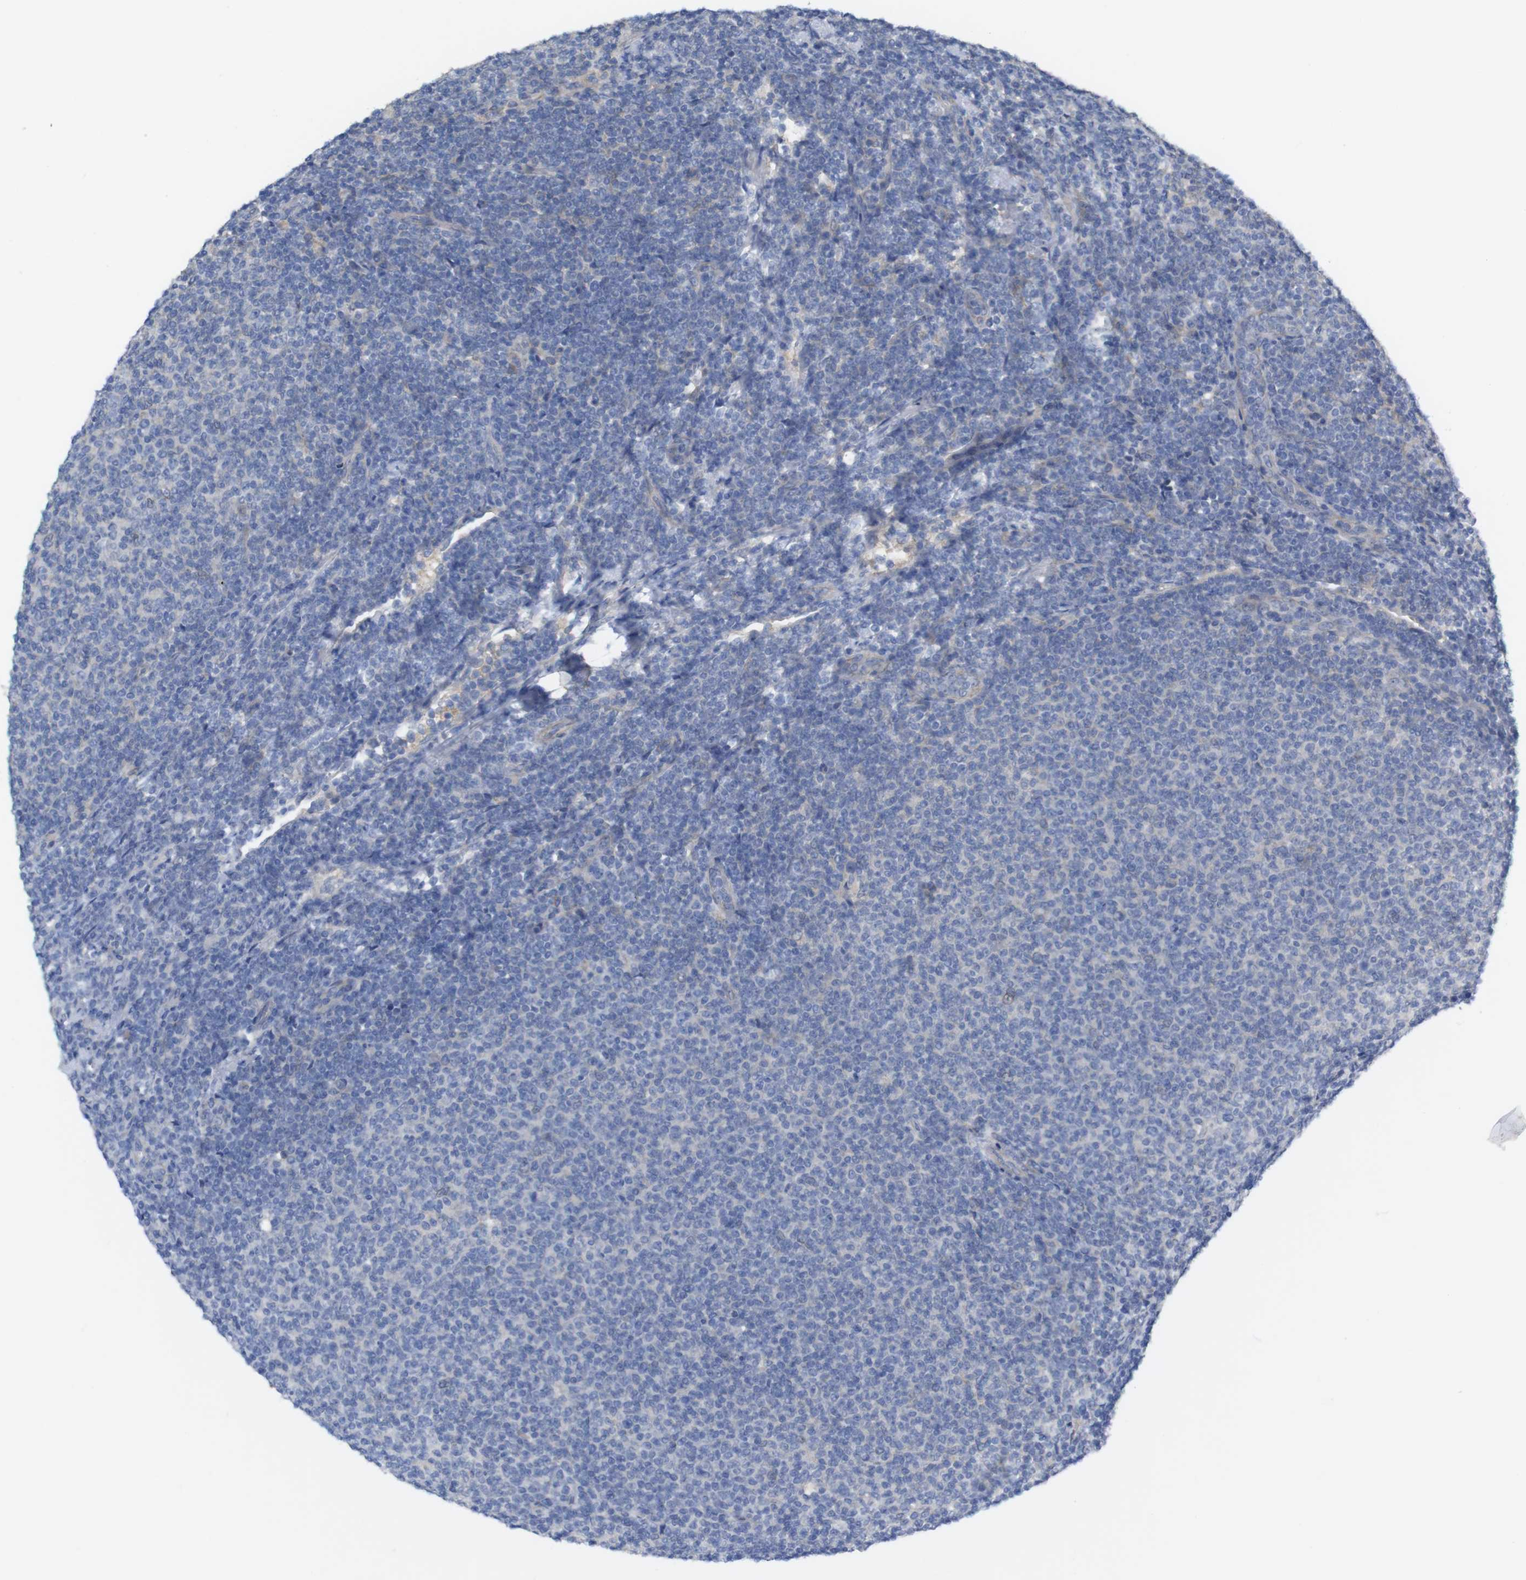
{"staining": {"intensity": "negative", "quantity": "none", "location": "none"}, "tissue": "lymphoma", "cell_type": "Tumor cells", "image_type": "cancer", "snomed": [{"axis": "morphology", "description": "Malignant lymphoma, non-Hodgkin's type, Low grade"}, {"axis": "topography", "description": "Lymph node"}], "caption": "Tumor cells are negative for protein expression in human lymphoma.", "gene": "KIDINS220", "patient": {"sex": "male", "age": 66}}